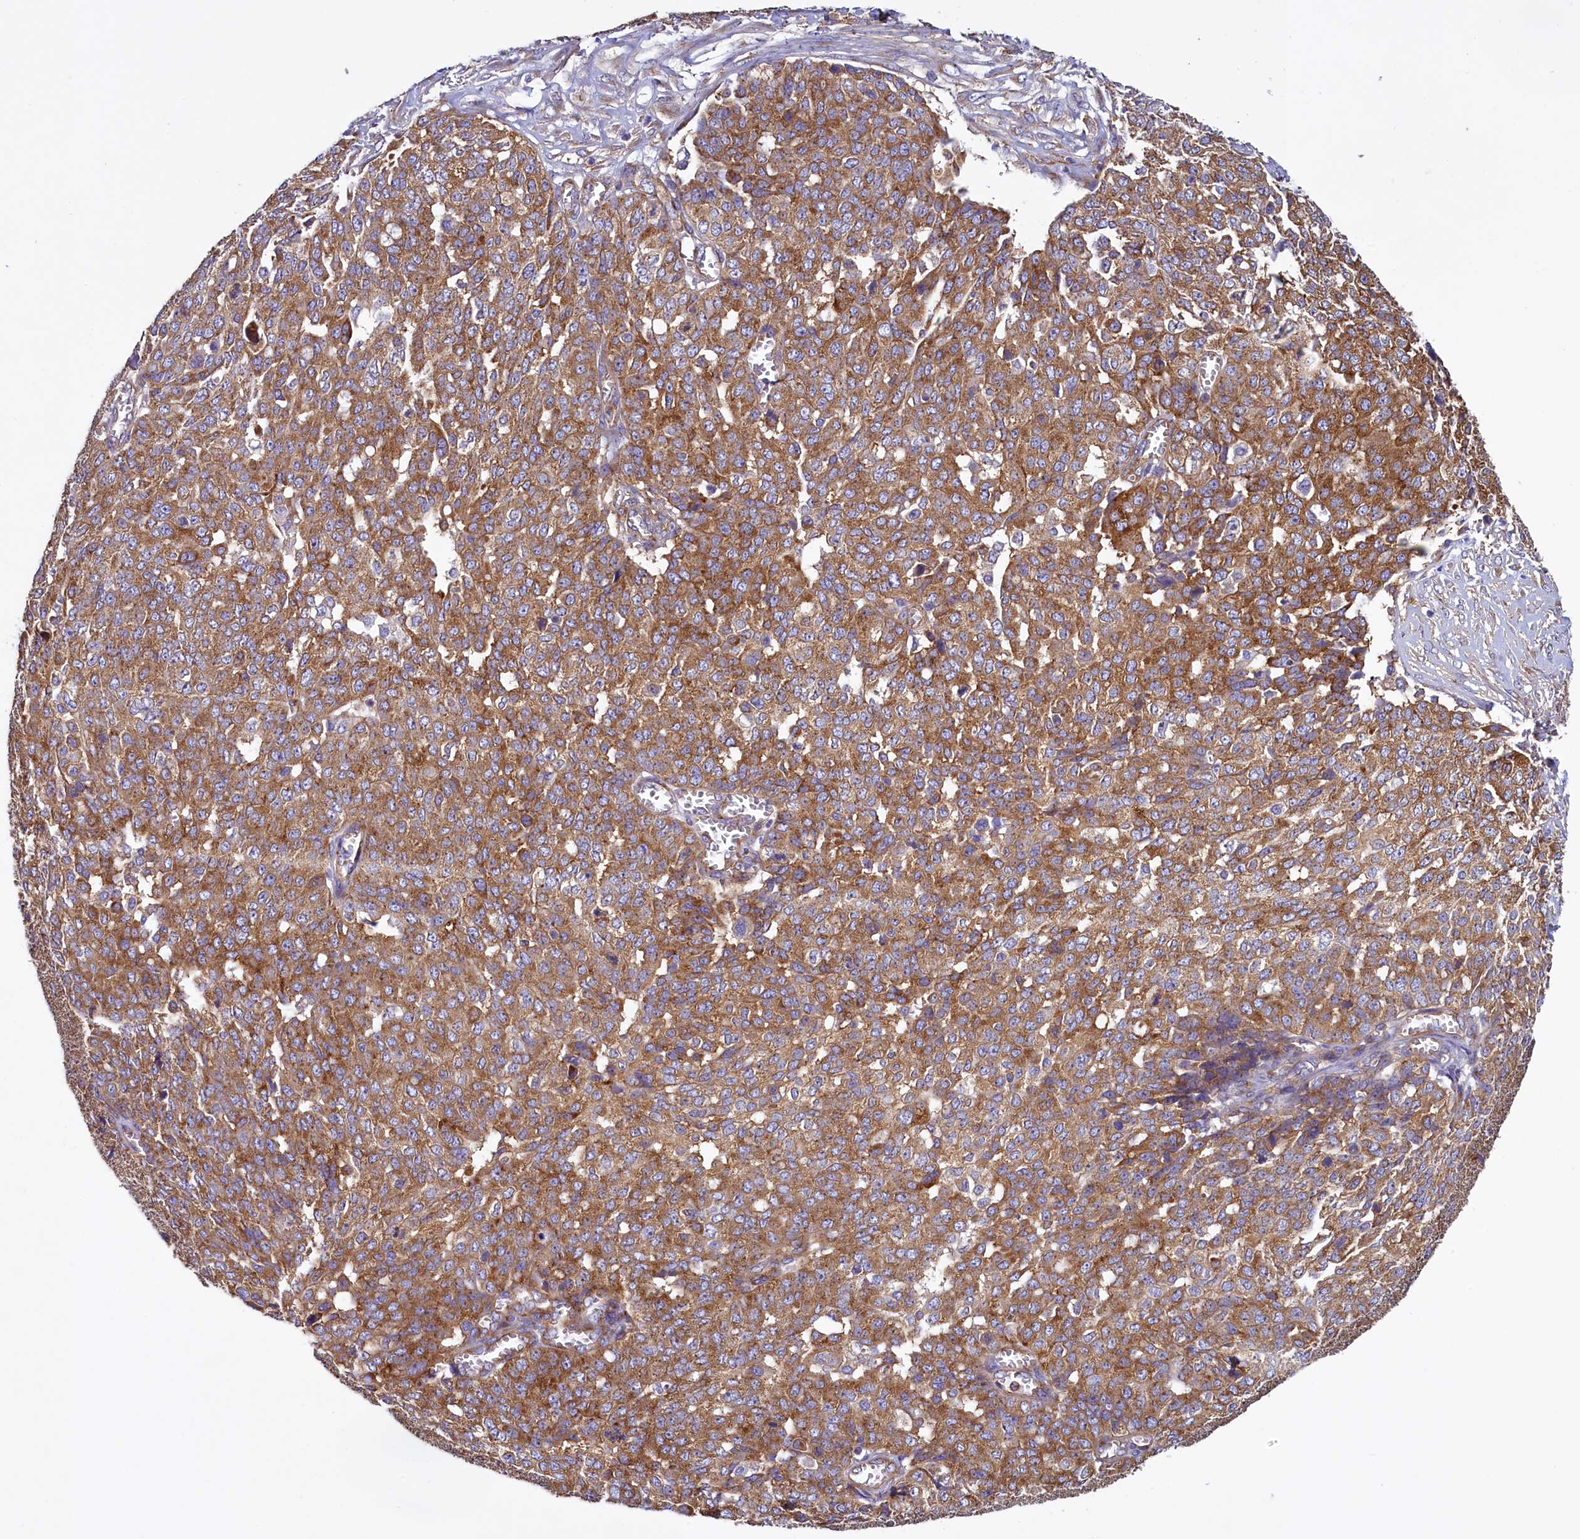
{"staining": {"intensity": "moderate", "quantity": ">75%", "location": "cytoplasmic/membranous"}, "tissue": "ovarian cancer", "cell_type": "Tumor cells", "image_type": "cancer", "snomed": [{"axis": "morphology", "description": "Cystadenocarcinoma, serous, NOS"}, {"axis": "topography", "description": "Soft tissue"}, {"axis": "topography", "description": "Ovary"}], "caption": "A brown stain highlights moderate cytoplasmic/membranous expression of a protein in serous cystadenocarcinoma (ovarian) tumor cells.", "gene": "GPR21", "patient": {"sex": "female", "age": 57}}